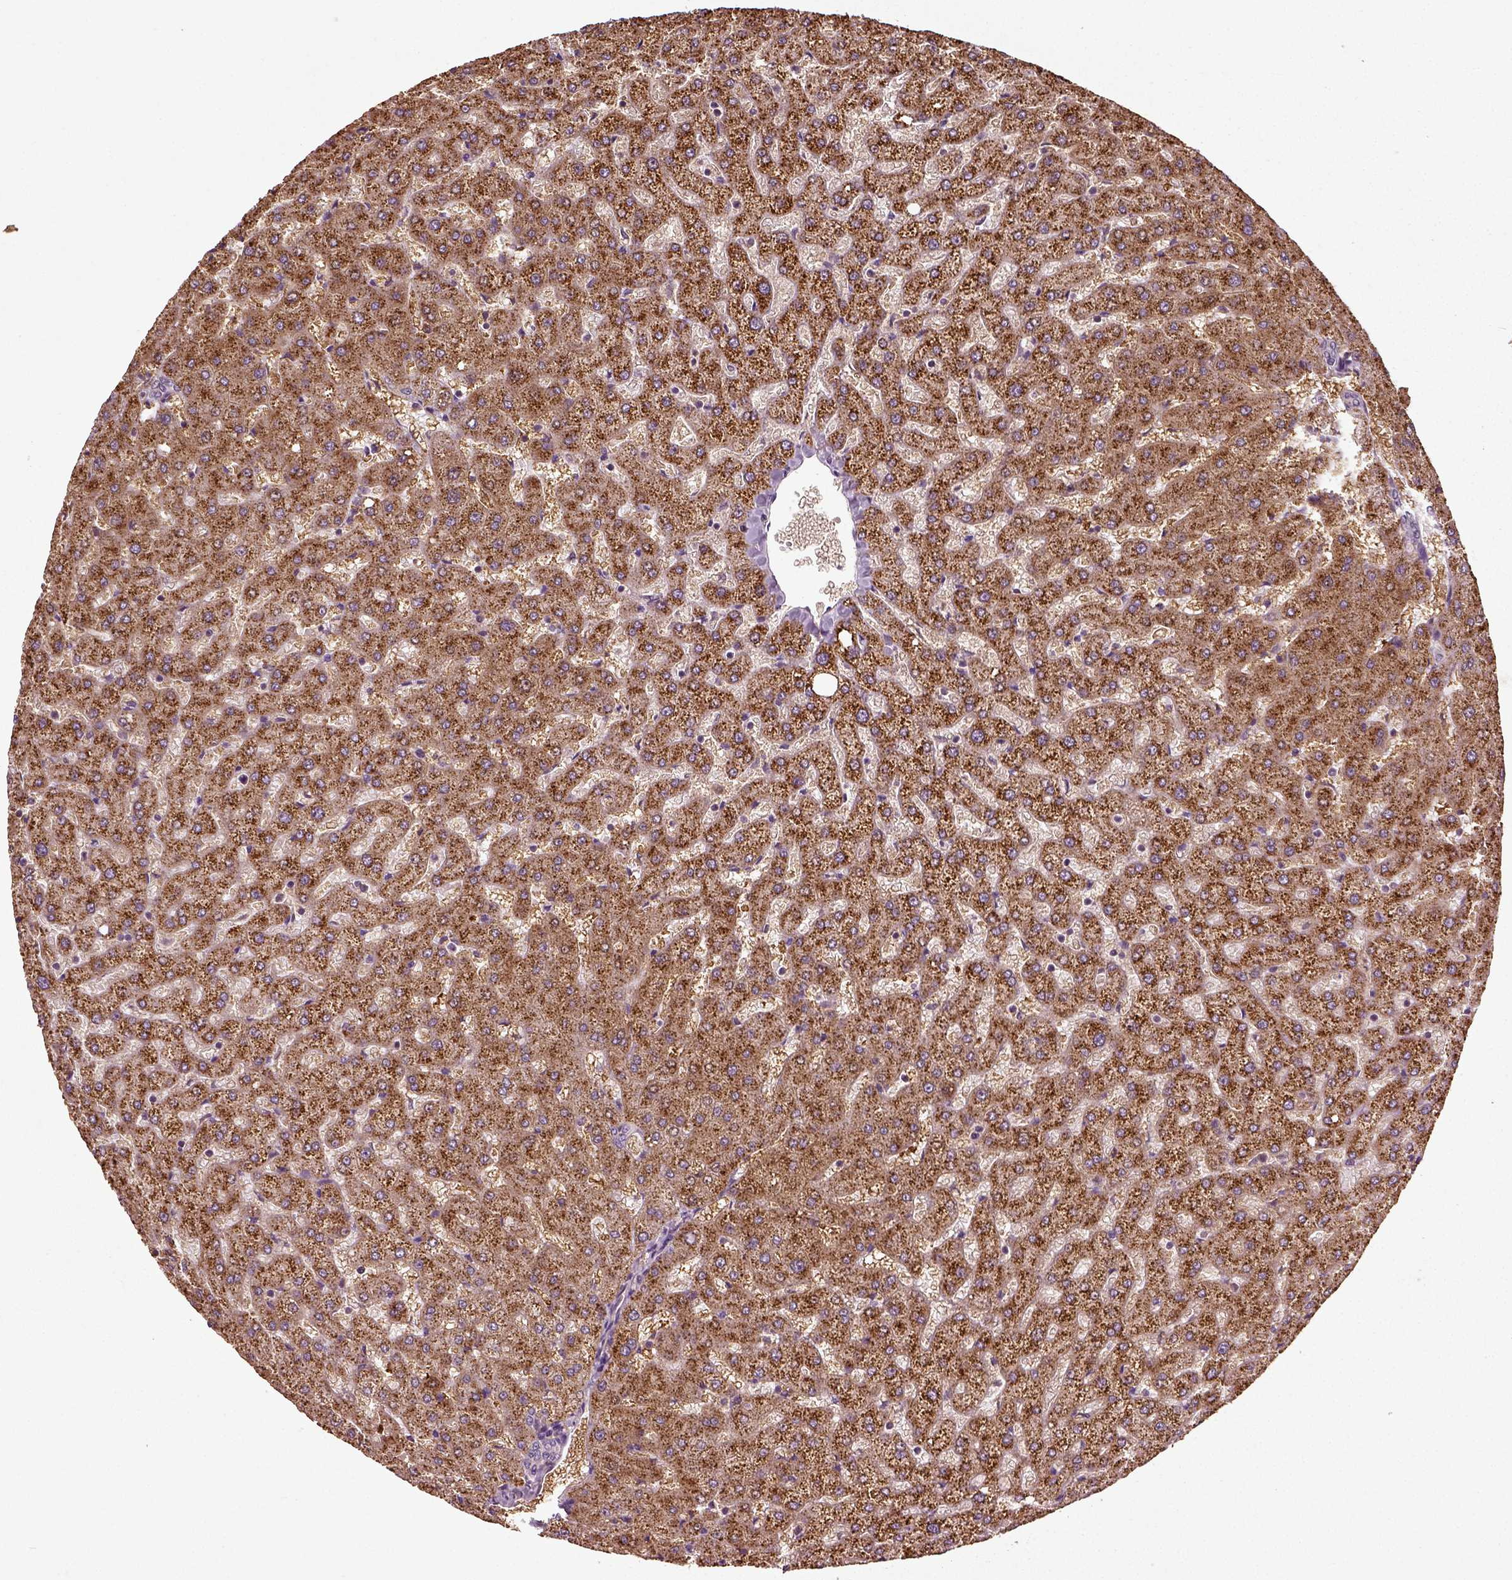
{"staining": {"intensity": "negative", "quantity": "none", "location": "none"}, "tissue": "liver", "cell_type": "Cholangiocytes", "image_type": "normal", "snomed": [{"axis": "morphology", "description": "Normal tissue, NOS"}, {"axis": "topography", "description": "Liver"}], "caption": "This is an immunohistochemistry histopathology image of unremarkable human liver. There is no staining in cholangiocytes.", "gene": "ERV3", "patient": {"sex": "female", "age": 50}}